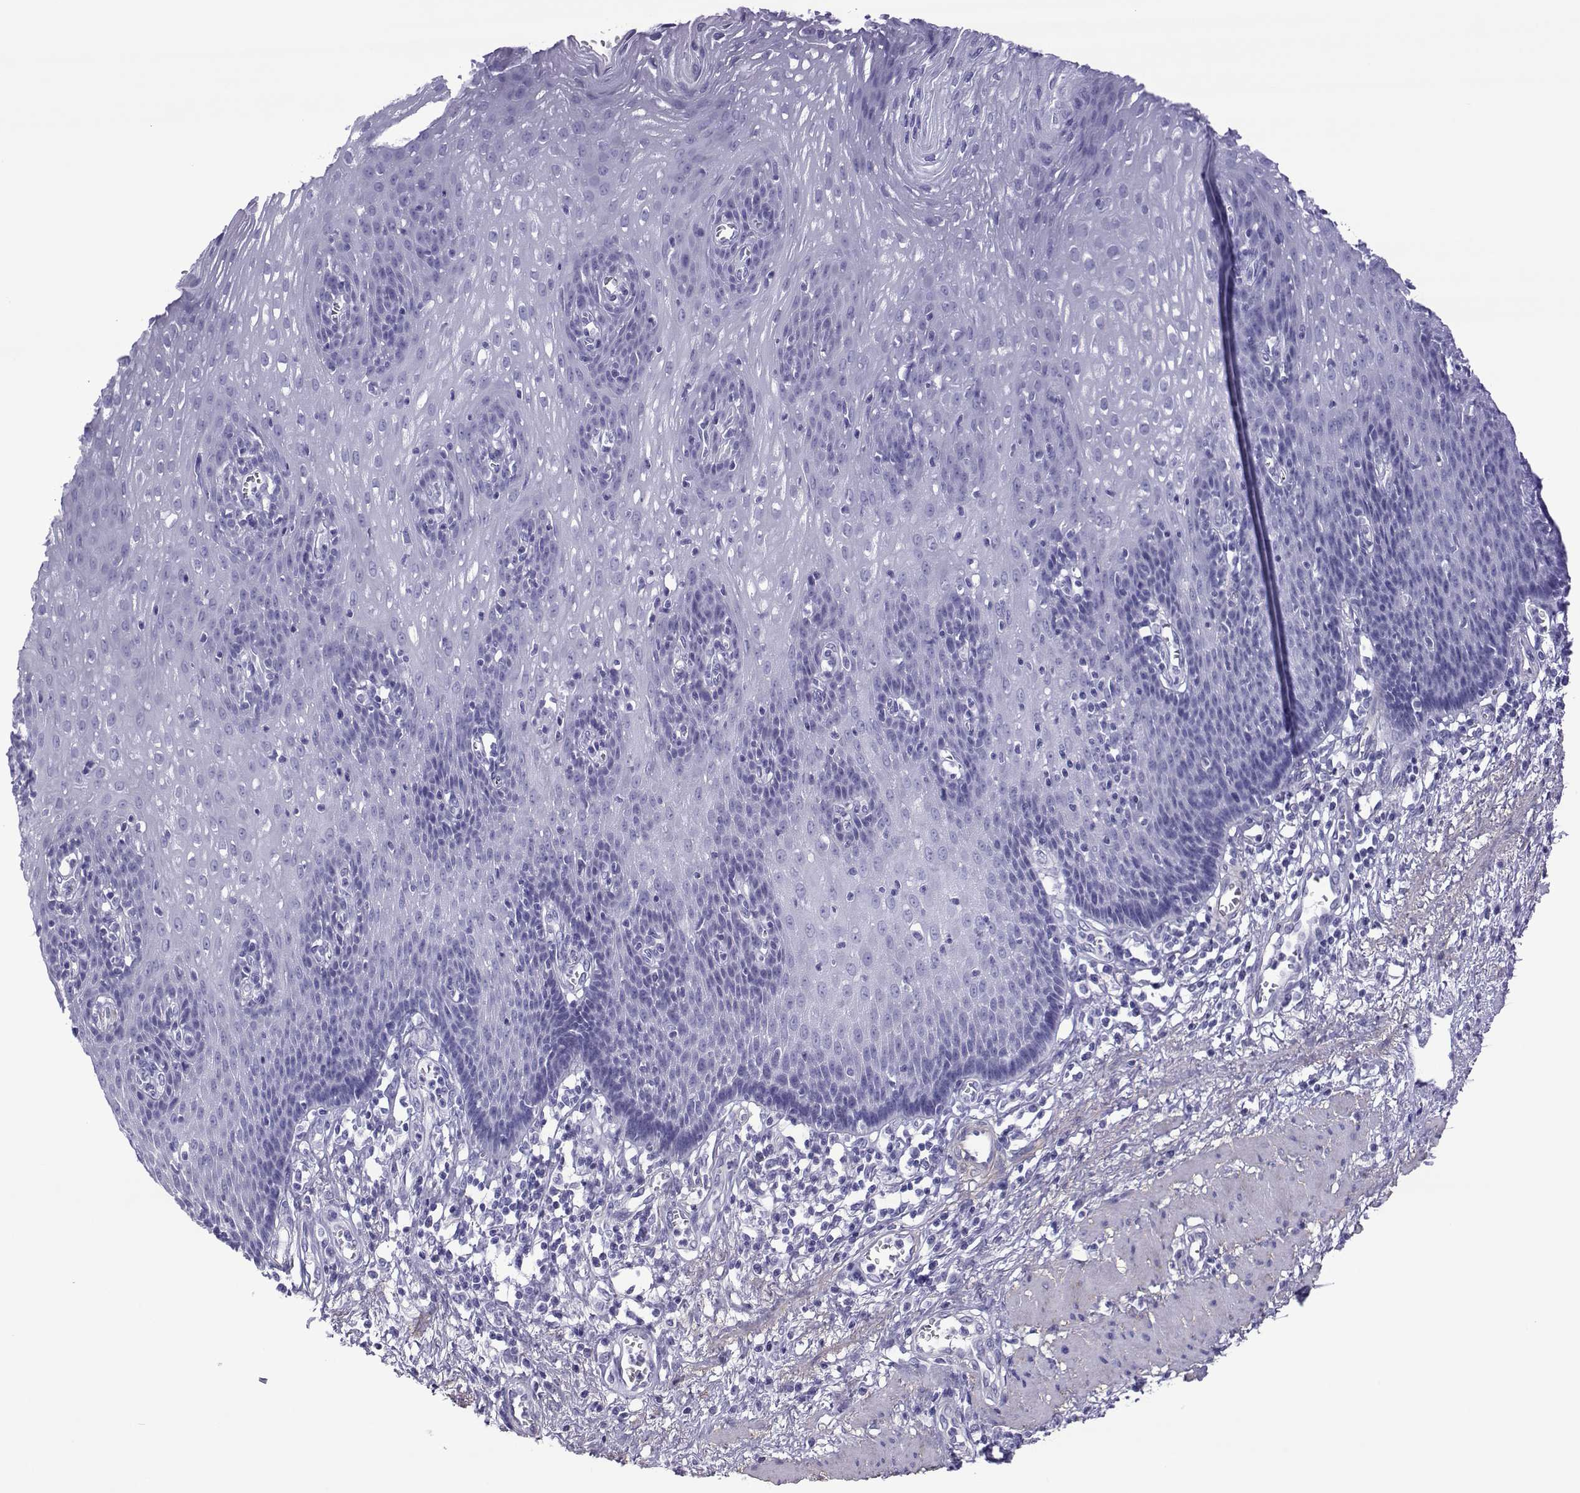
{"staining": {"intensity": "negative", "quantity": "none", "location": "none"}, "tissue": "esophagus", "cell_type": "Squamous epithelial cells", "image_type": "normal", "snomed": [{"axis": "morphology", "description": "Normal tissue, NOS"}, {"axis": "topography", "description": "Esophagus"}], "caption": "This is a histopathology image of IHC staining of unremarkable esophagus, which shows no staining in squamous epithelial cells.", "gene": "SPANXA1", "patient": {"sex": "male", "age": 57}}